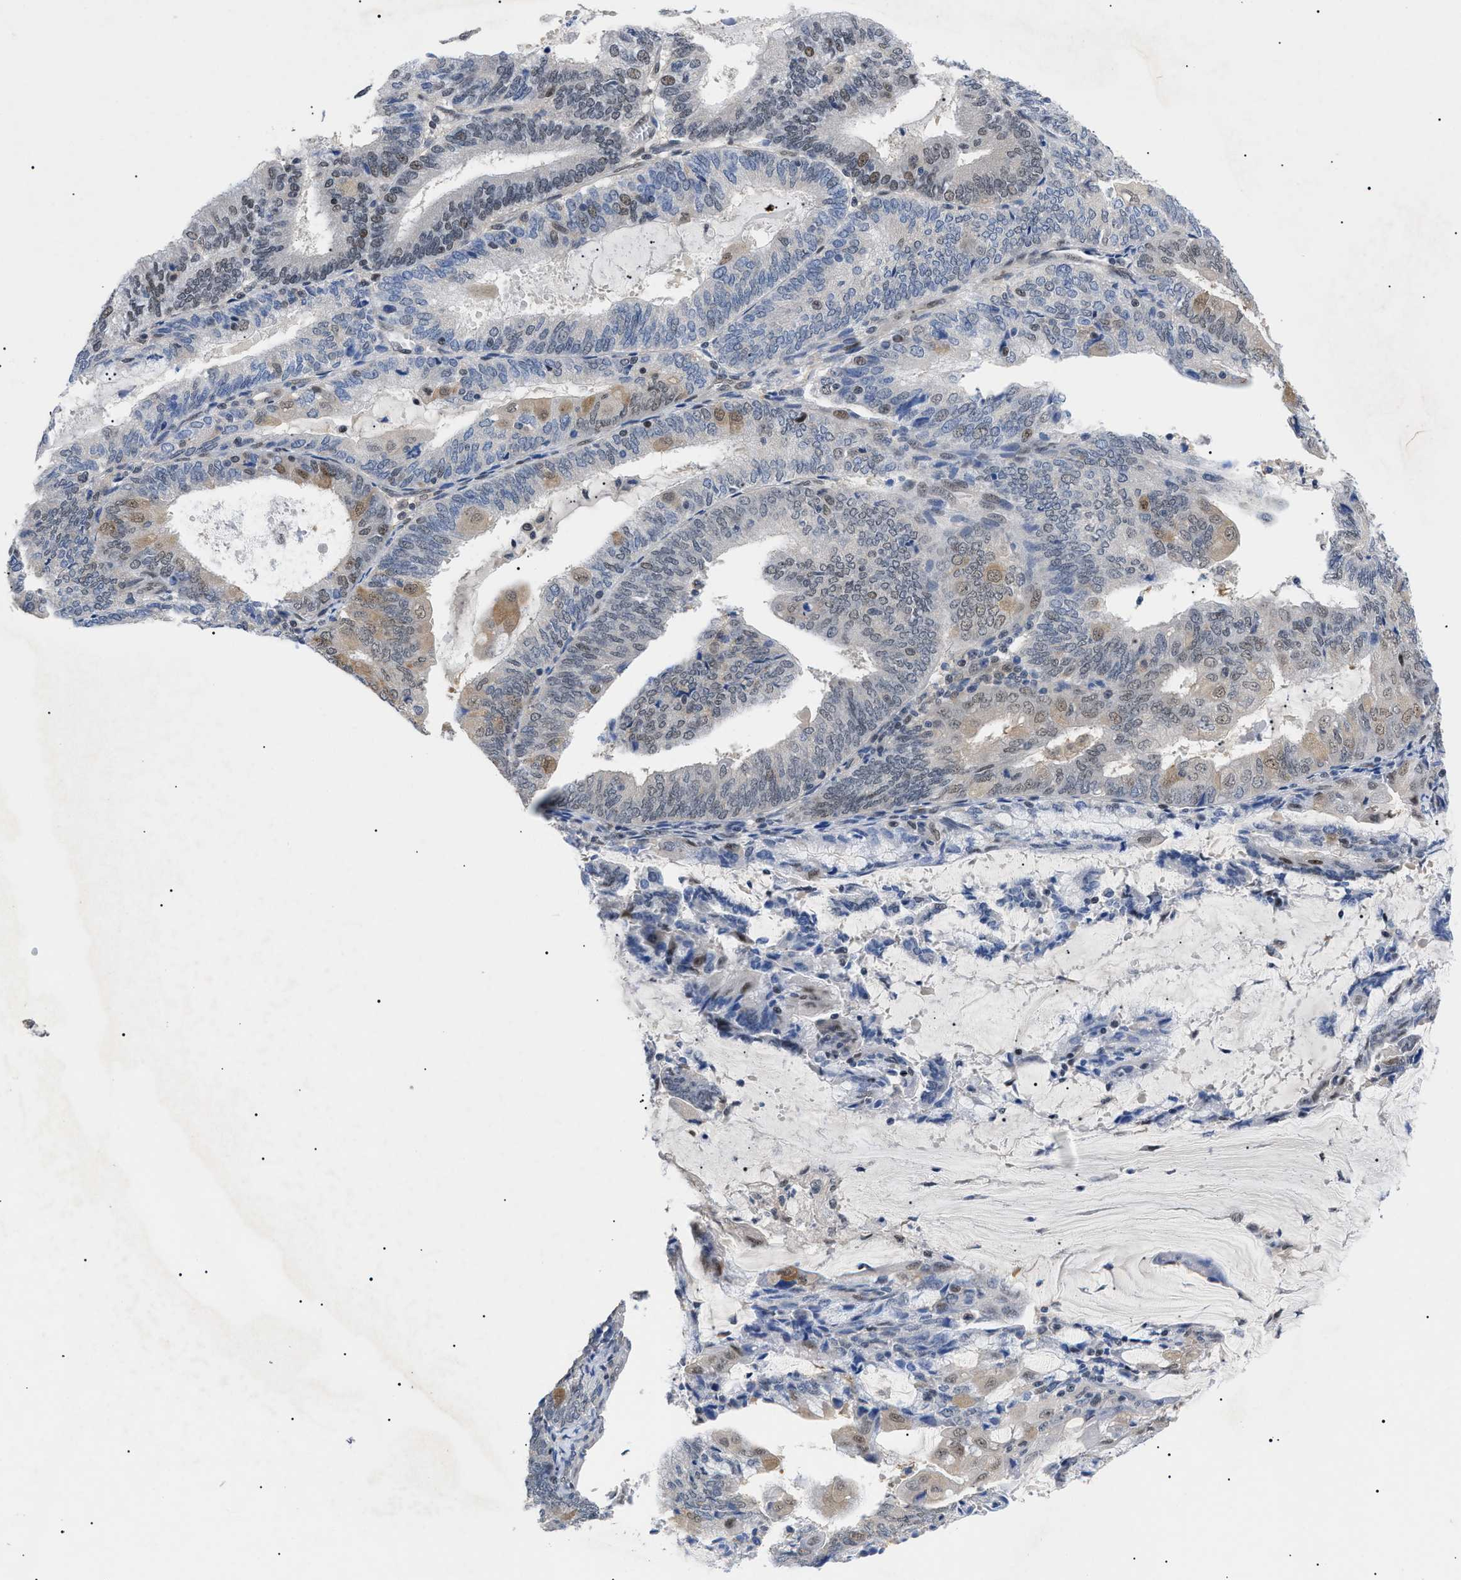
{"staining": {"intensity": "moderate", "quantity": "25%-75%", "location": "nuclear"}, "tissue": "endometrial cancer", "cell_type": "Tumor cells", "image_type": "cancer", "snomed": [{"axis": "morphology", "description": "Adenocarcinoma, NOS"}, {"axis": "topography", "description": "Endometrium"}], "caption": "Endometrial adenocarcinoma stained with a protein marker reveals moderate staining in tumor cells.", "gene": "GARRE1", "patient": {"sex": "female", "age": 81}}